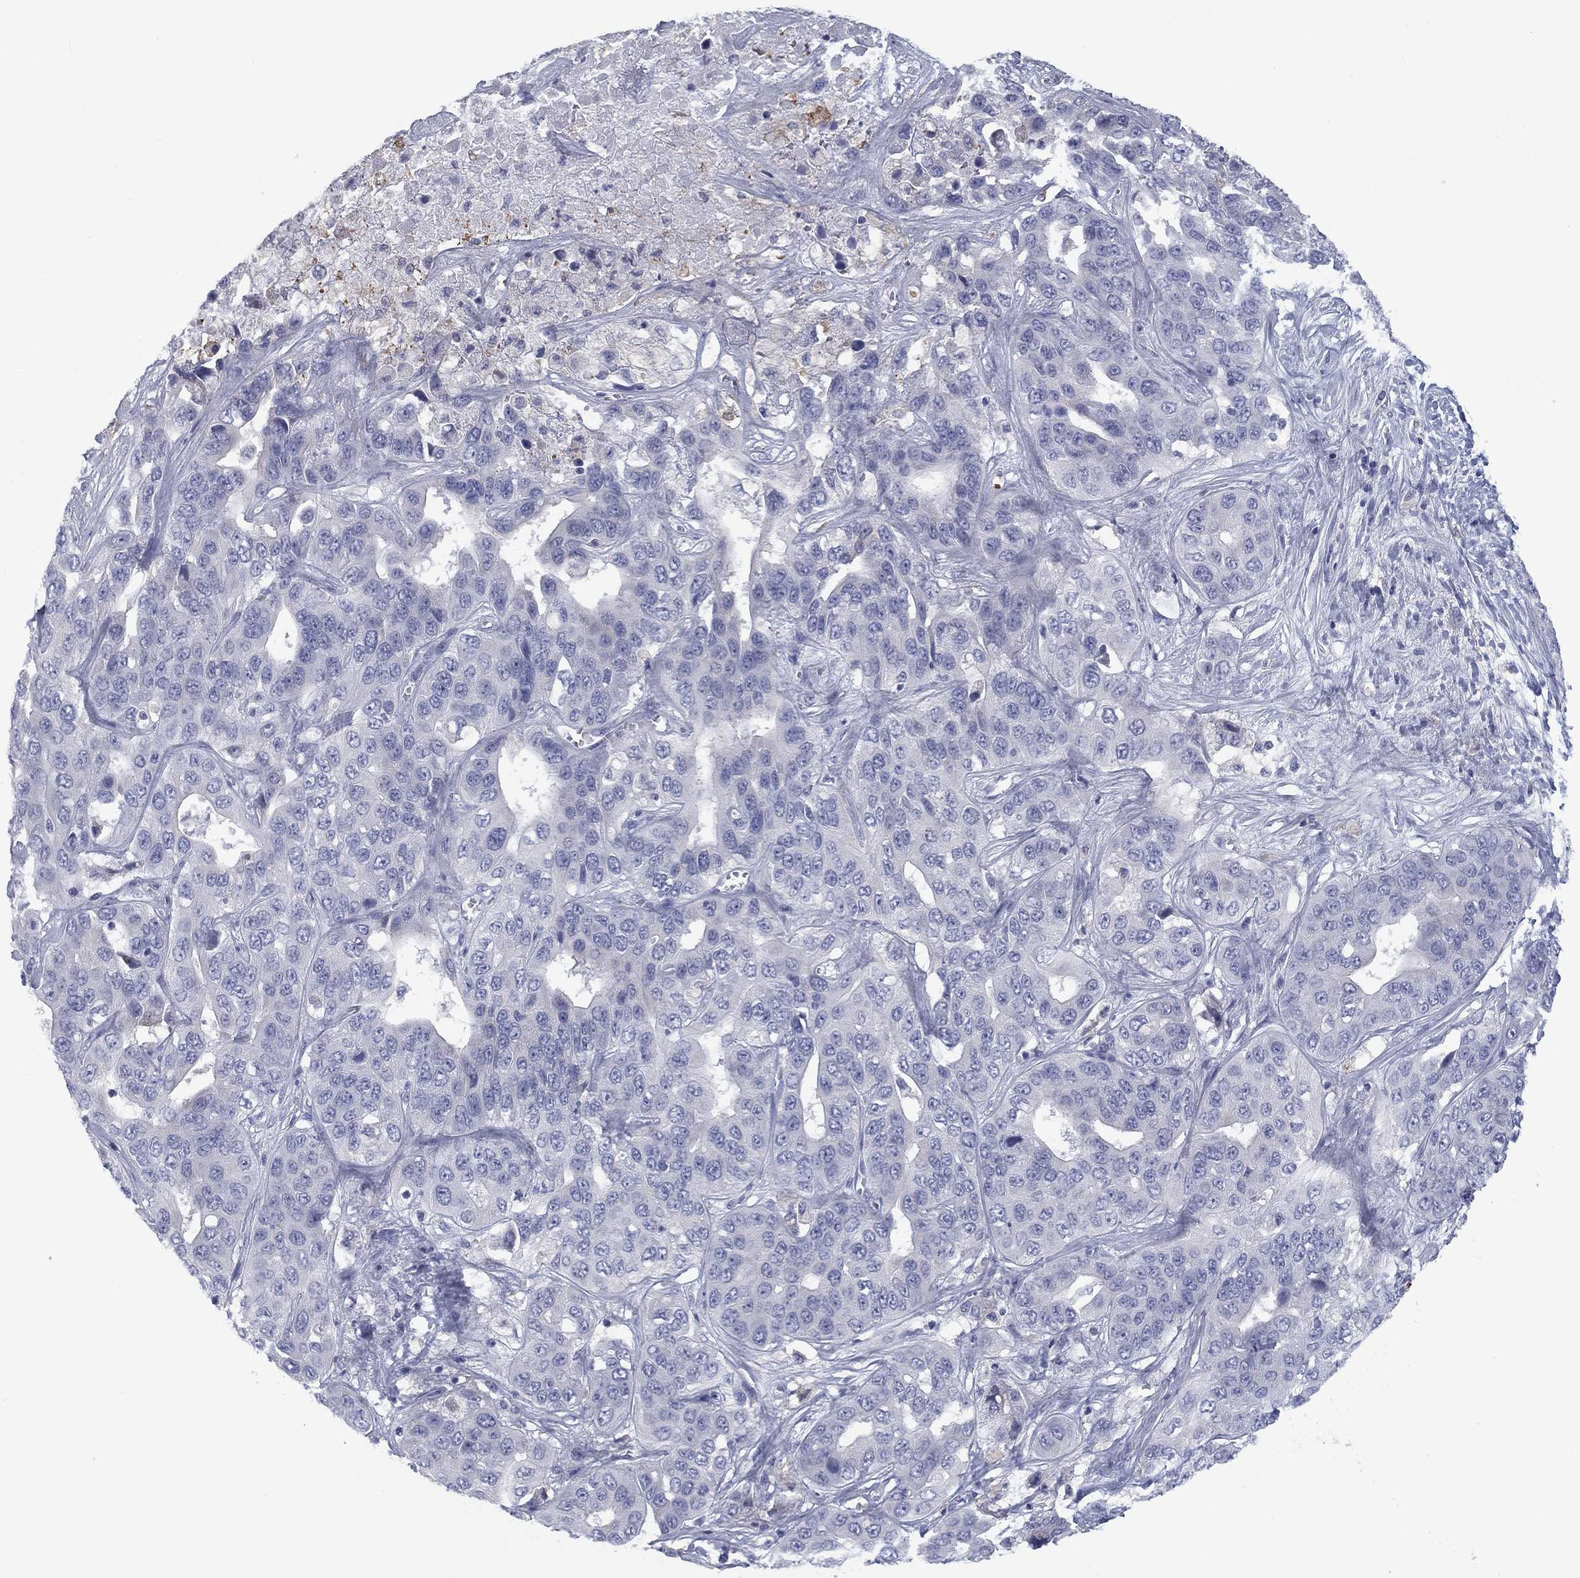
{"staining": {"intensity": "negative", "quantity": "none", "location": "none"}, "tissue": "liver cancer", "cell_type": "Tumor cells", "image_type": "cancer", "snomed": [{"axis": "morphology", "description": "Cholangiocarcinoma"}, {"axis": "topography", "description": "Liver"}], "caption": "The immunohistochemistry image has no significant positivity in tumor cells of cholangiocarcinoma (liver) tissue.", "gene": "CALB1", "patient": {"sex": "female", "age": 52}}